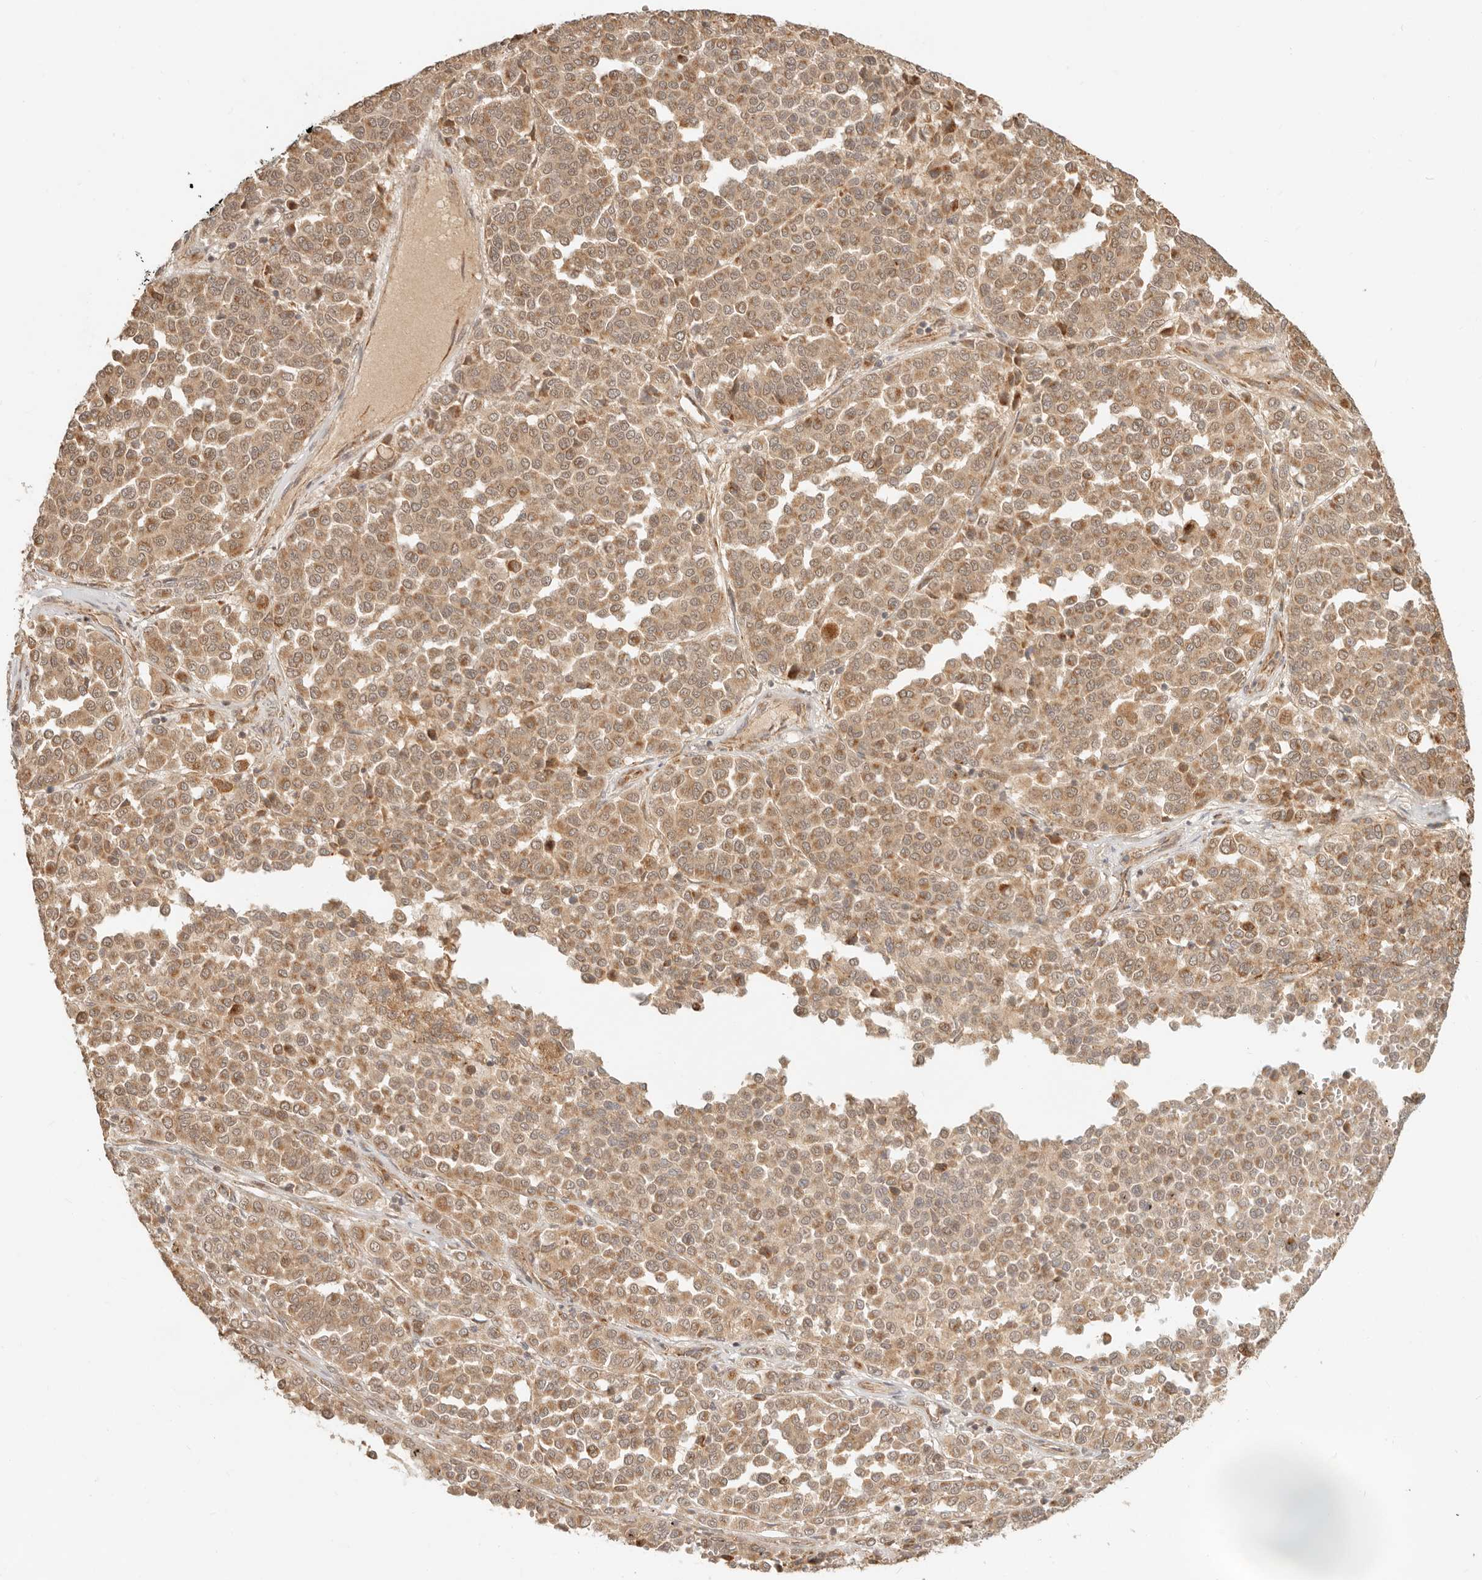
{"staining": {"intensity": "moderate", "quantity": ">75%", "location": "cytoplasmic/membranous,nuclear"}, "tissue": "melanoma", "cell_type": "Tumor cells", "image_type": "cancer", "snomed": [{"axis": "morphology", "description": "Malignant melanoma, Metastatic site"}, {"axis": "topography", "description": "Pancreas"}], "caption": "Melanoma tissue exhibits moderate cytoplasmic/membranous and nuclear expression in approximately >75% of tumor cells The protein is shown in brown color, while the nuclei are stained blue.", "gene": "BAALC", "patient": {"sex": "female", "age": 30}}